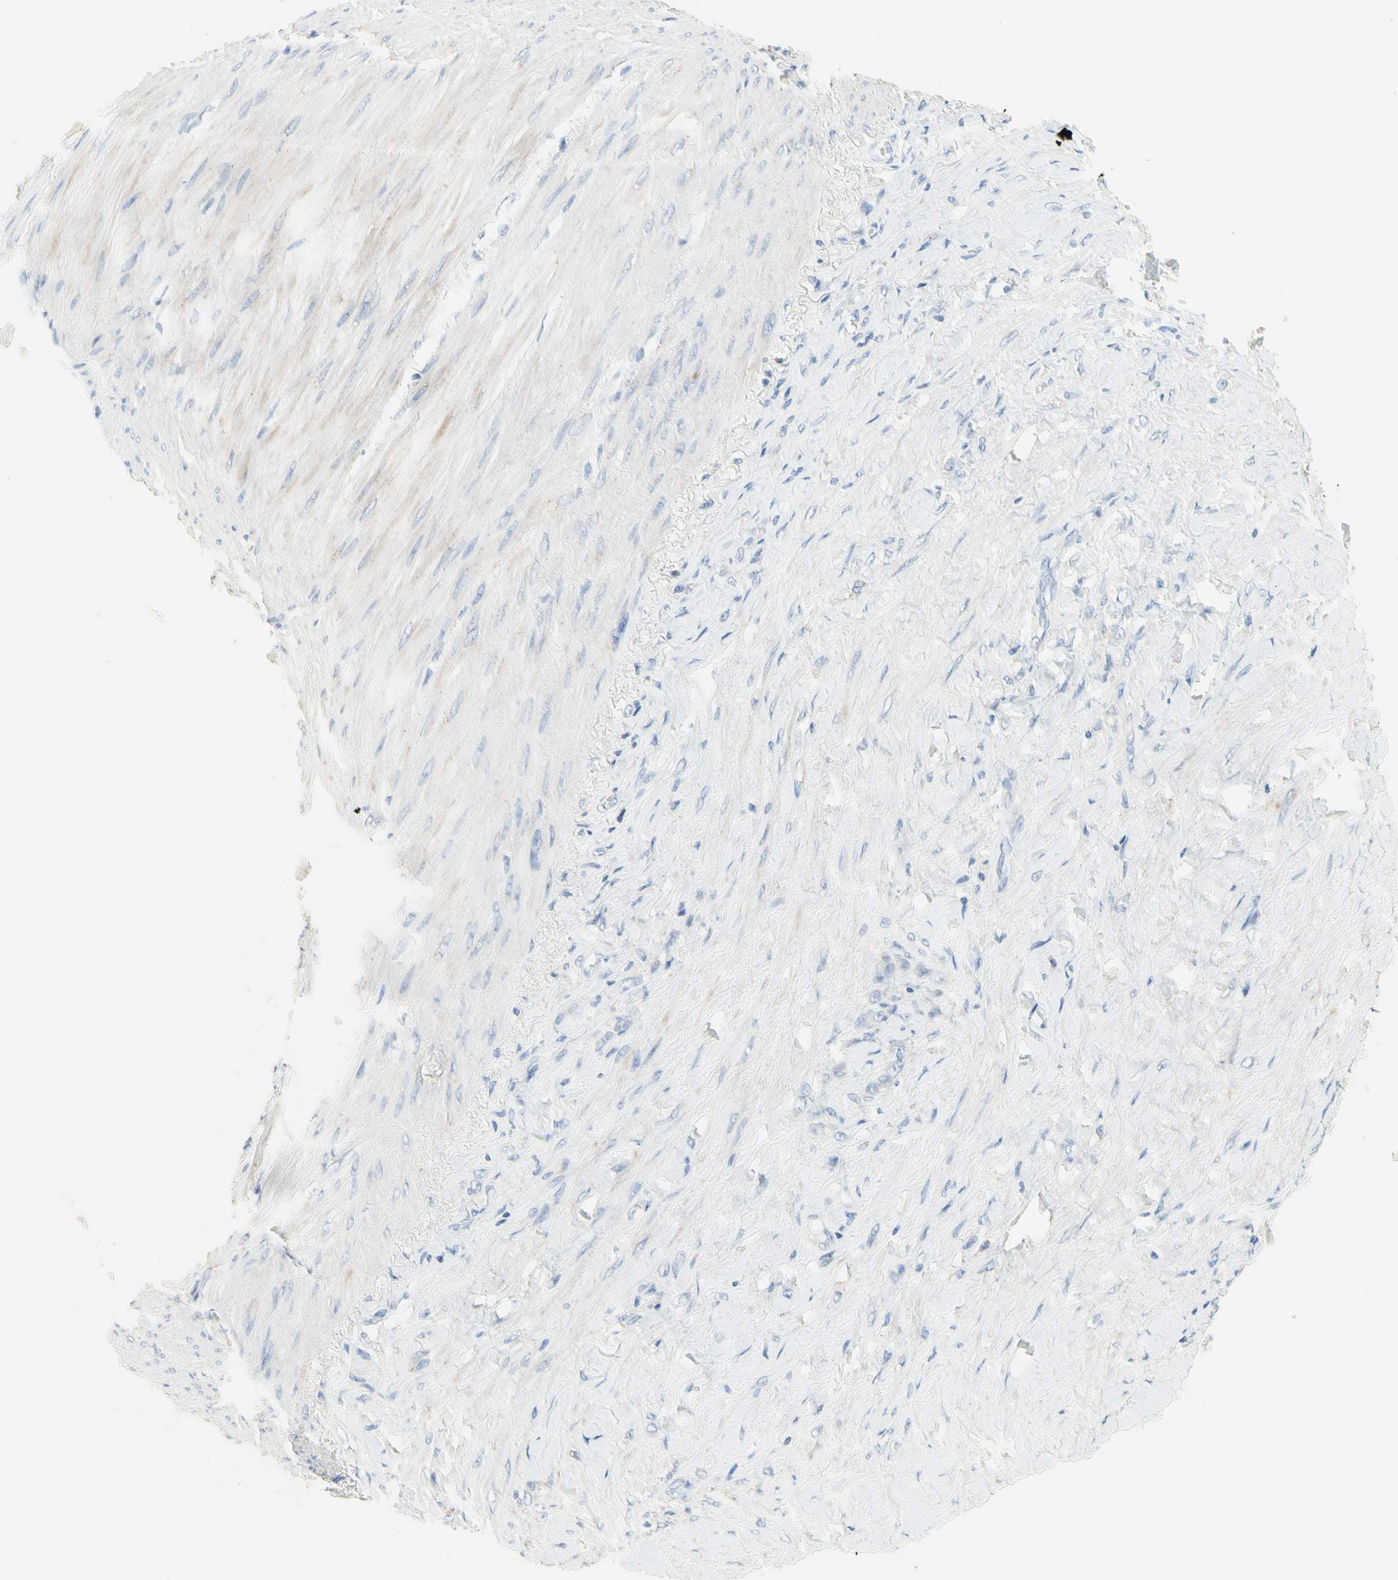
{"staining": {"intensity": "negative", "quantity": "none", "location": "none"}, "tissue": "stomach cancer", "cell_type": "Tumor cells", "image_type": "cancer", "snomed": [{"axis": "morphology", "description": "Adenocarcinoma, NOS"}, {"axis": "topography", "description": "Stomach"}], "caption": "High magnification brightfield microscopy of stomach cancer (adenocarcinoma) stained with DAB (3,3'-diaminobenzidine) (brown) and counterstained with hematoxylin (blue): tumor cells show no significant expression.", "gene": "NECTIN4", "patient": {"sex": "male", "age": 82}}